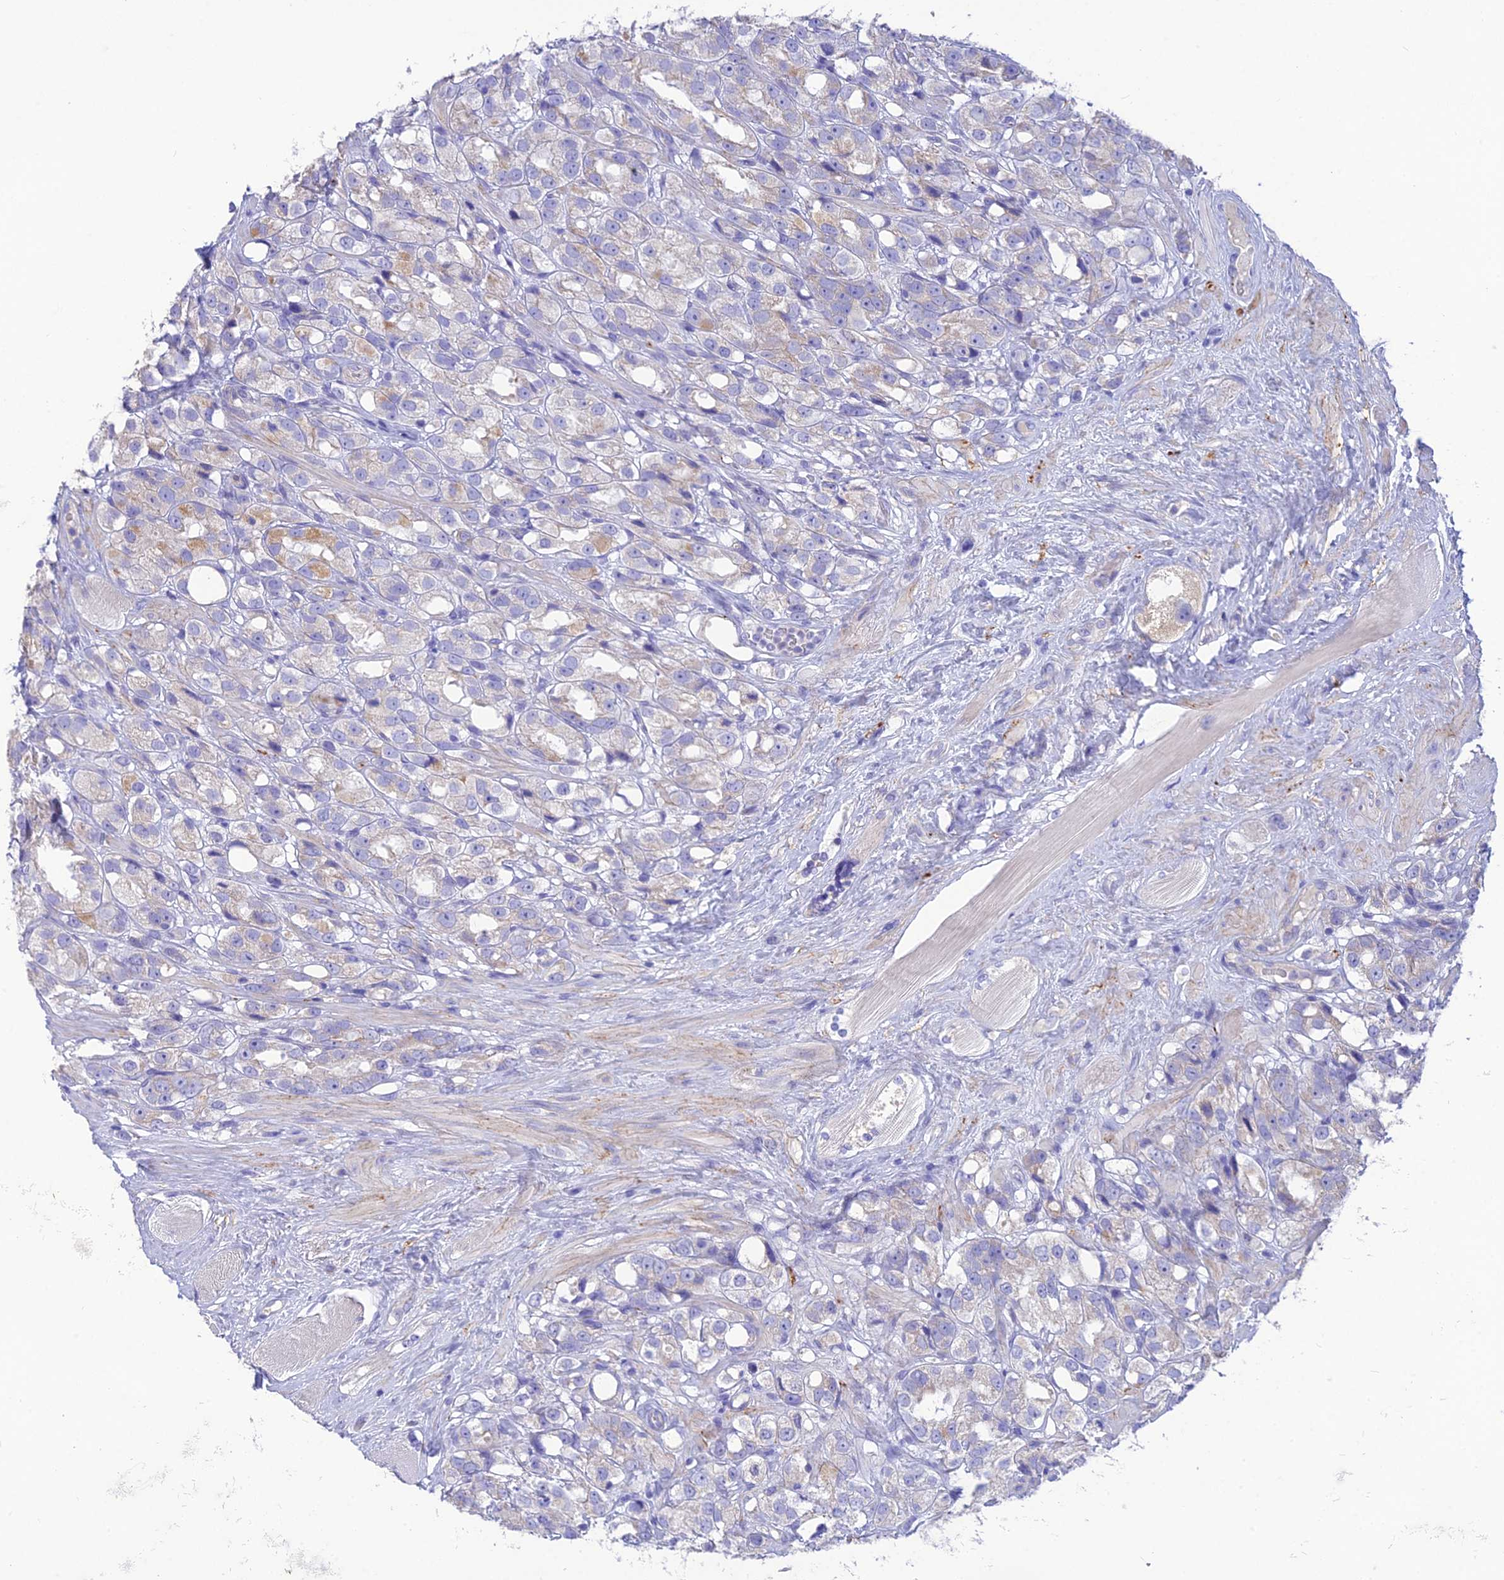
{"staining": {"intensity": "weak", "quantity": "<25%", "location": "cytoplasmic/membranous"}, "tissue": "prostate cancer", "cell_type": "Tumor cells", "image_type": "cancer", "snomed": [{"axis": "morphology", "description": "Adenocarcinoma, NOS"}, {"axis": "topography", "description": "Prostate"}], "caption": "Immunohistochemistry (IHC) micrograph of adenocarcinoma (prostate) stained for a protein (brown), which exhibits no expression in tumor cells.", "gene": "HSD17B2", "patient": {"sex": "male", "age": 79}}